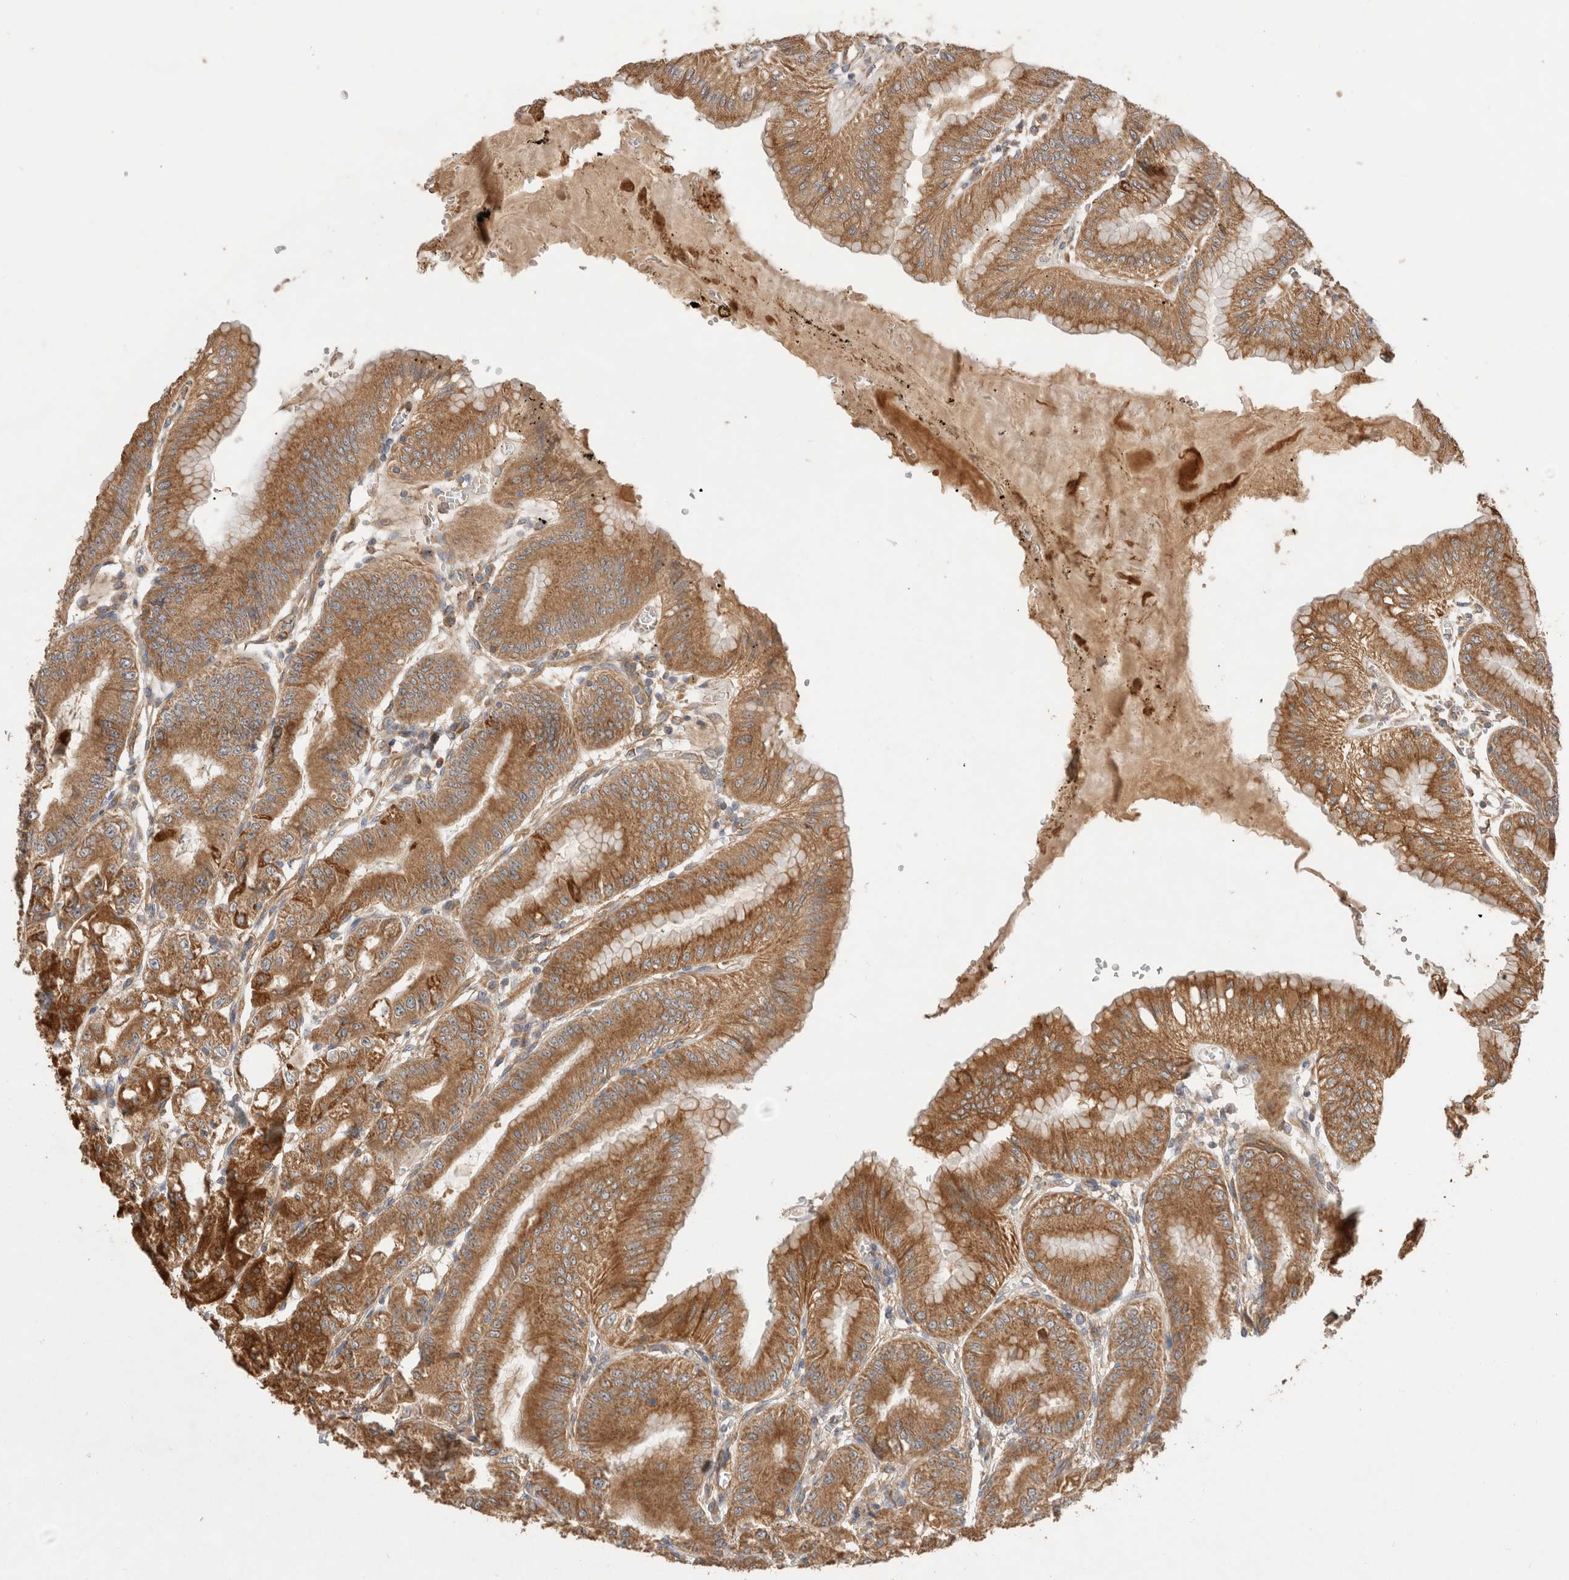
{"staining": {"intensity": "moderate", "quantity": ">75%", "location": "cytoplasmic/membranous"}, "tissue": "stomach", "cell_type": "Glandular cells", "image_type": "normal", "snomed": [{"axis": "morphology", "description": "Normal tissue, NOS"}, {"axis": "topography", "description": "Stomach, lower"}], "caption": "The micrograph exhibits a brown stain indicating the presence of a protein in the cytoplasmic/membranous of glandular cells in stomach. Nuclei are stained in blue.", "gene": "C8orf44", "patient": {"sex": "male", "age": 71}}